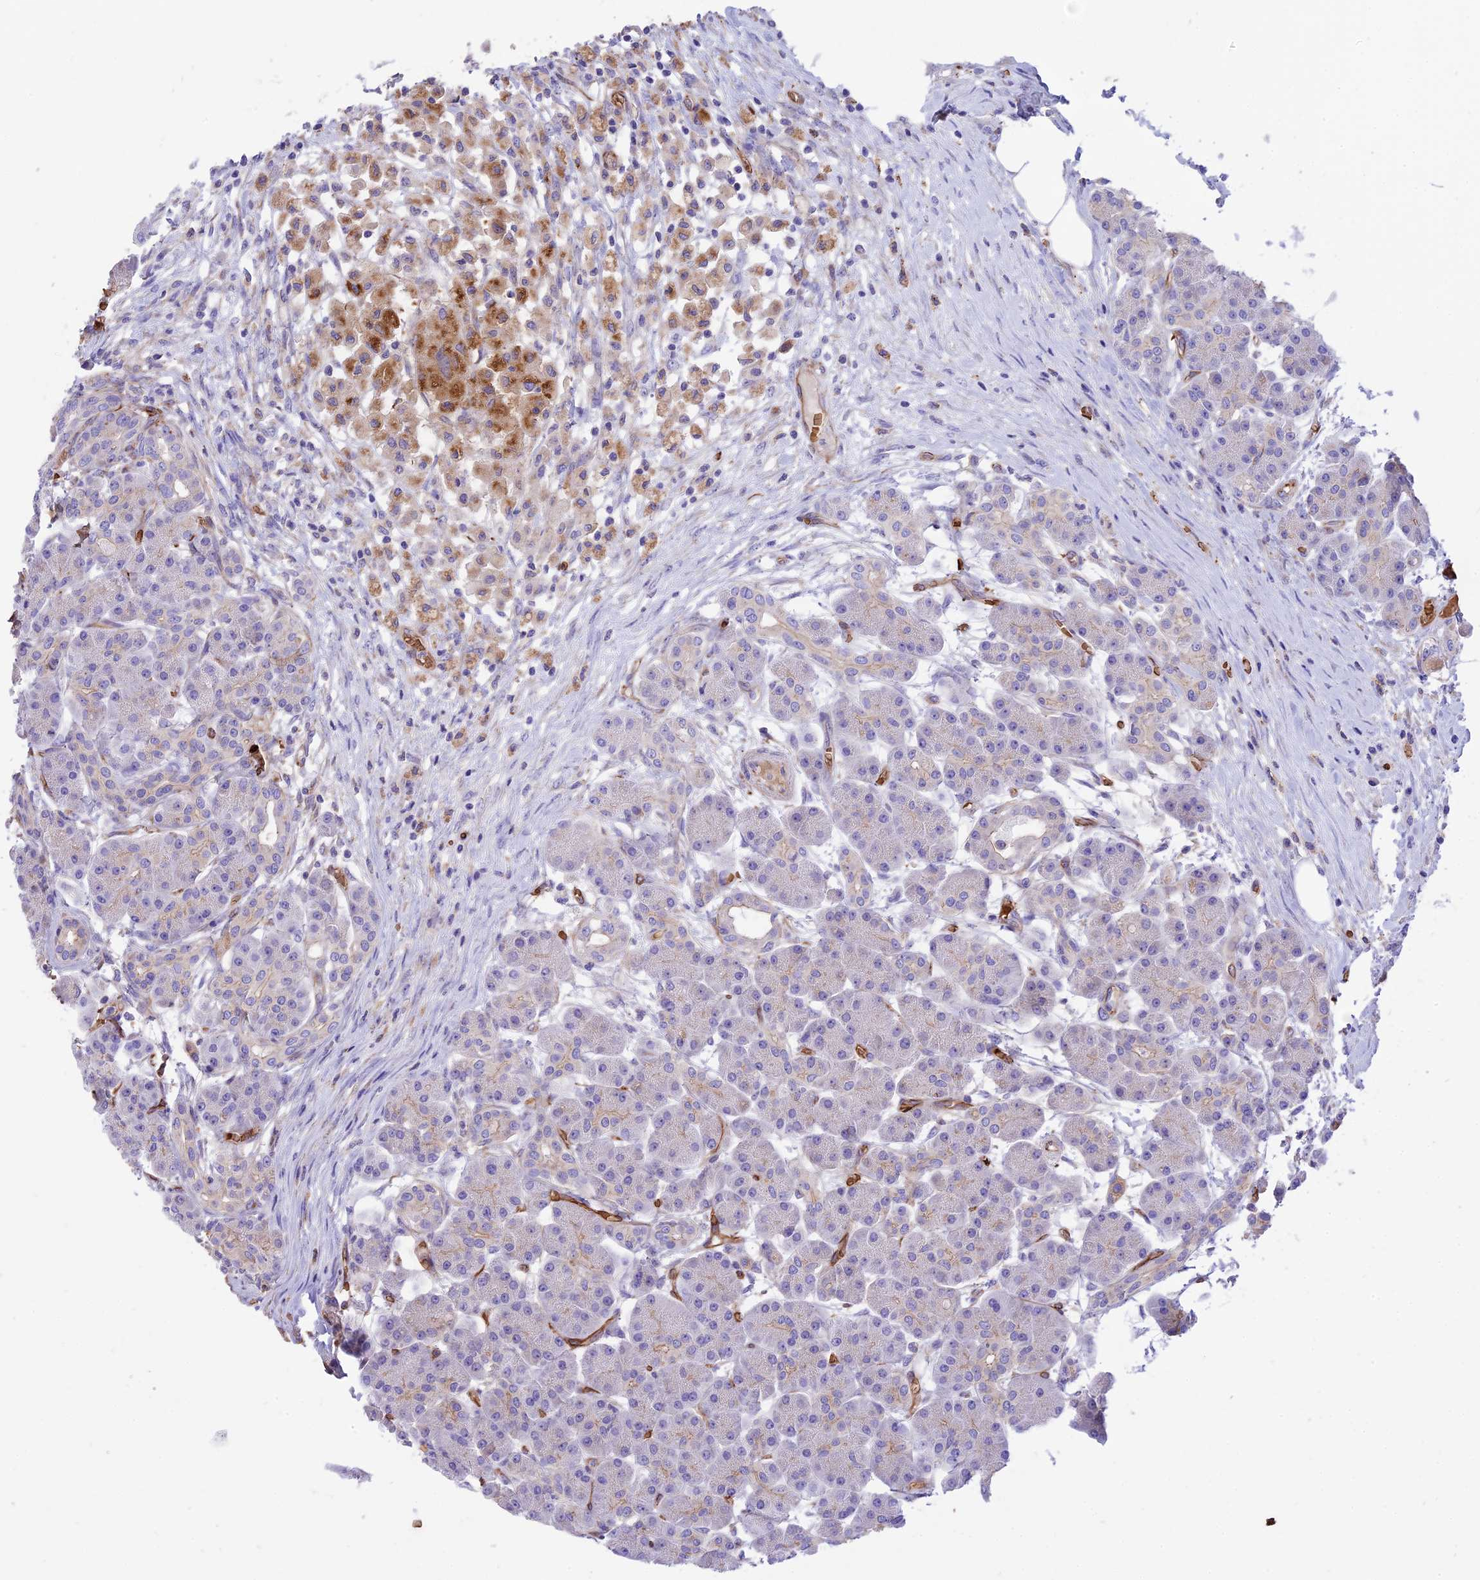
{"staining": {"intensity": "moderate", "quantity": "<25%", "location": "cytoplasmic/membranous"}, "tissue": "pancreas", "cell_type": "Exocrine glandular cells", "image_type": "normal", "snomed": [{"axis": "morphology", "description": "Normal tissue, NOS"}, {"axis": "topography", "description": "Pancreas"}], "caption": "Exocrine glandular cells exhibit low levels of moderate cytoplasmic/membranous expression in approximately <25% of cells in normal pancreas. Nuclei are stained in blue.", "gene": "TTC4", "patient": {"sex": "male", "age": 63}}